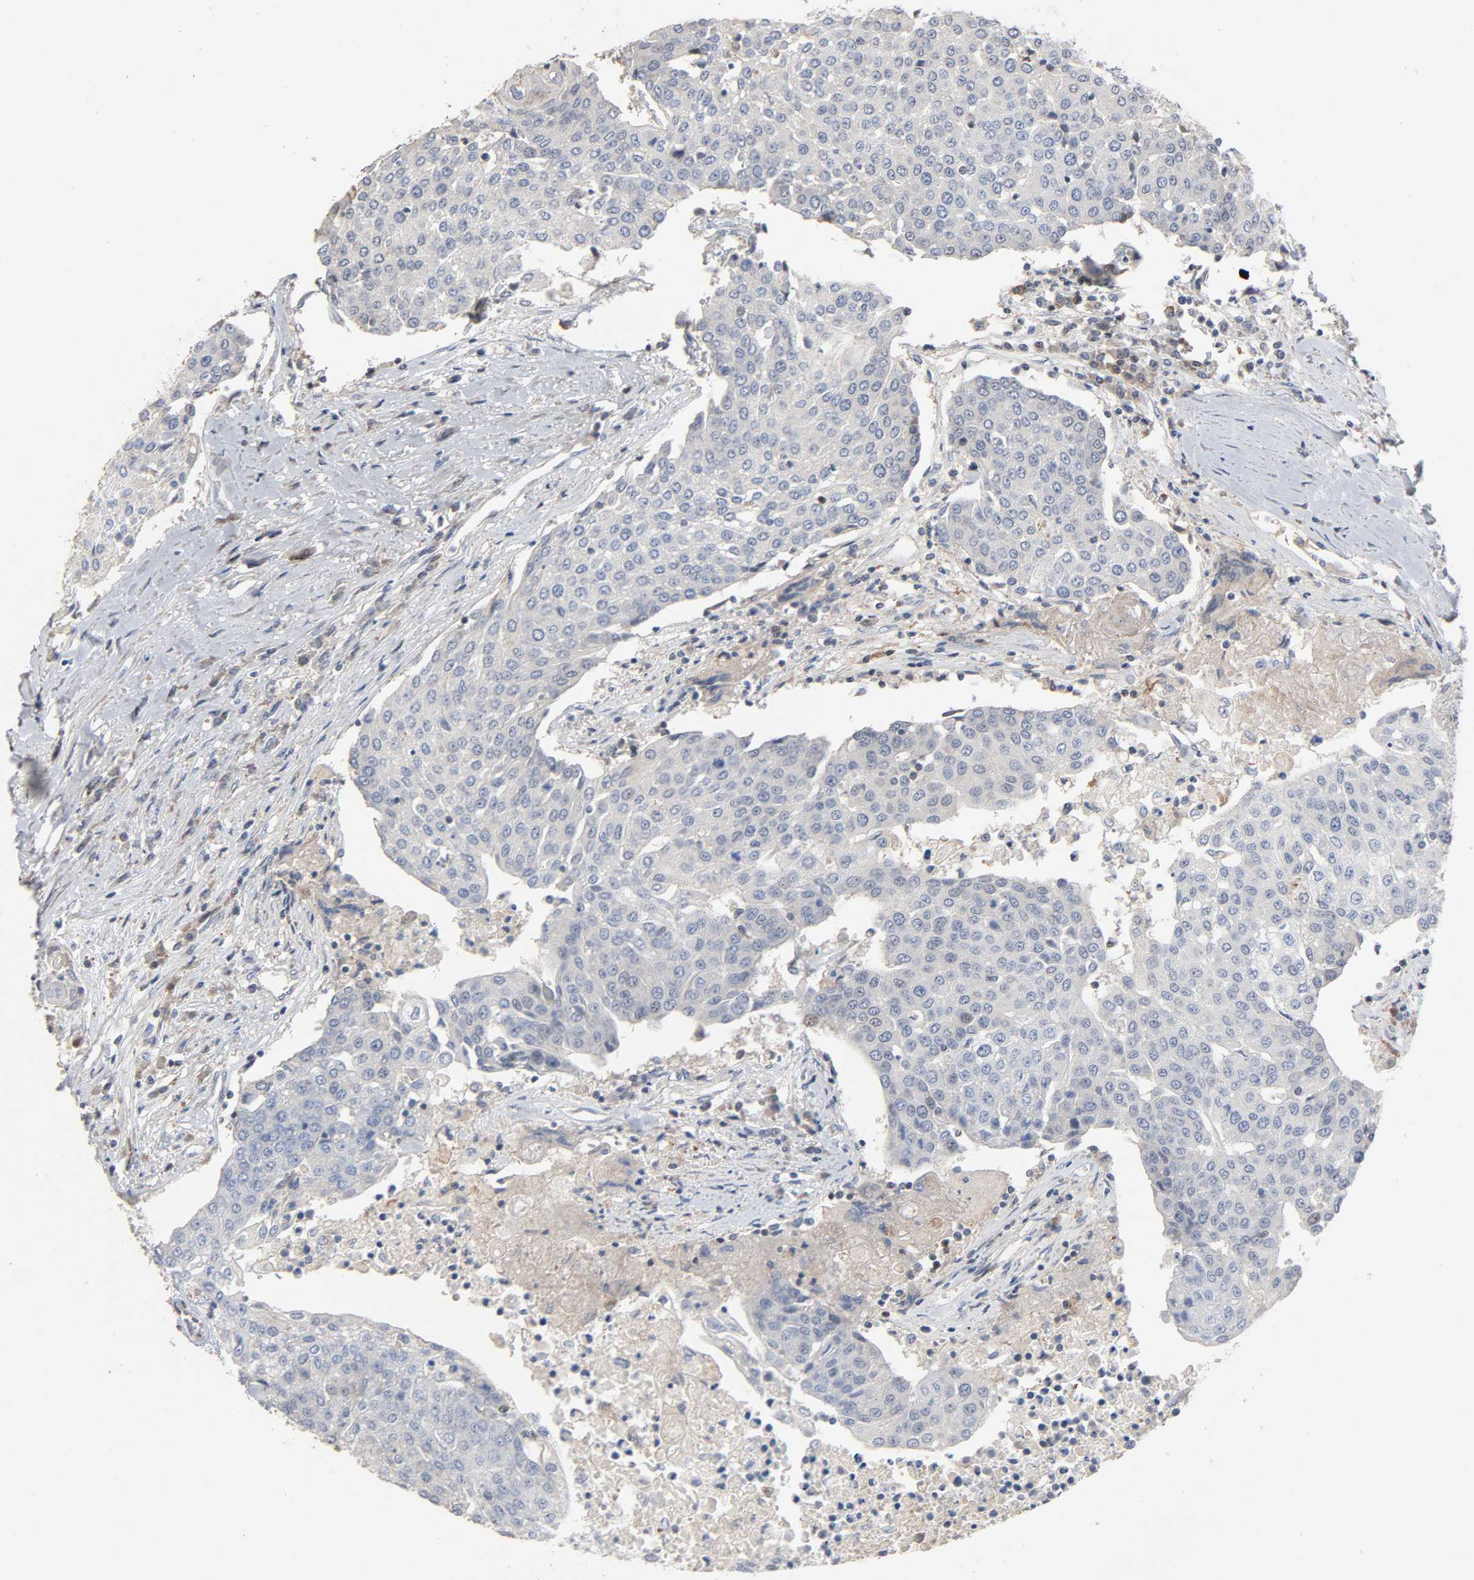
{"staining": {"intensity": "negative", "quantity": "none", "location": "none"}, "tissue": "urothelial cancer", "cell_type": "Tumor cells", "image_type": "cancer", "snomed": [{"axis": "morphology", "description": "Urothelial carcinoma, High grade"}, {"axis": "topography", "description": "Urinary bladder"}], "caption": "Tumor cells show no significant positivity in urothelial cancer.", "gene": "CDK6", "patient": {"sex": "female", "age": 85}}